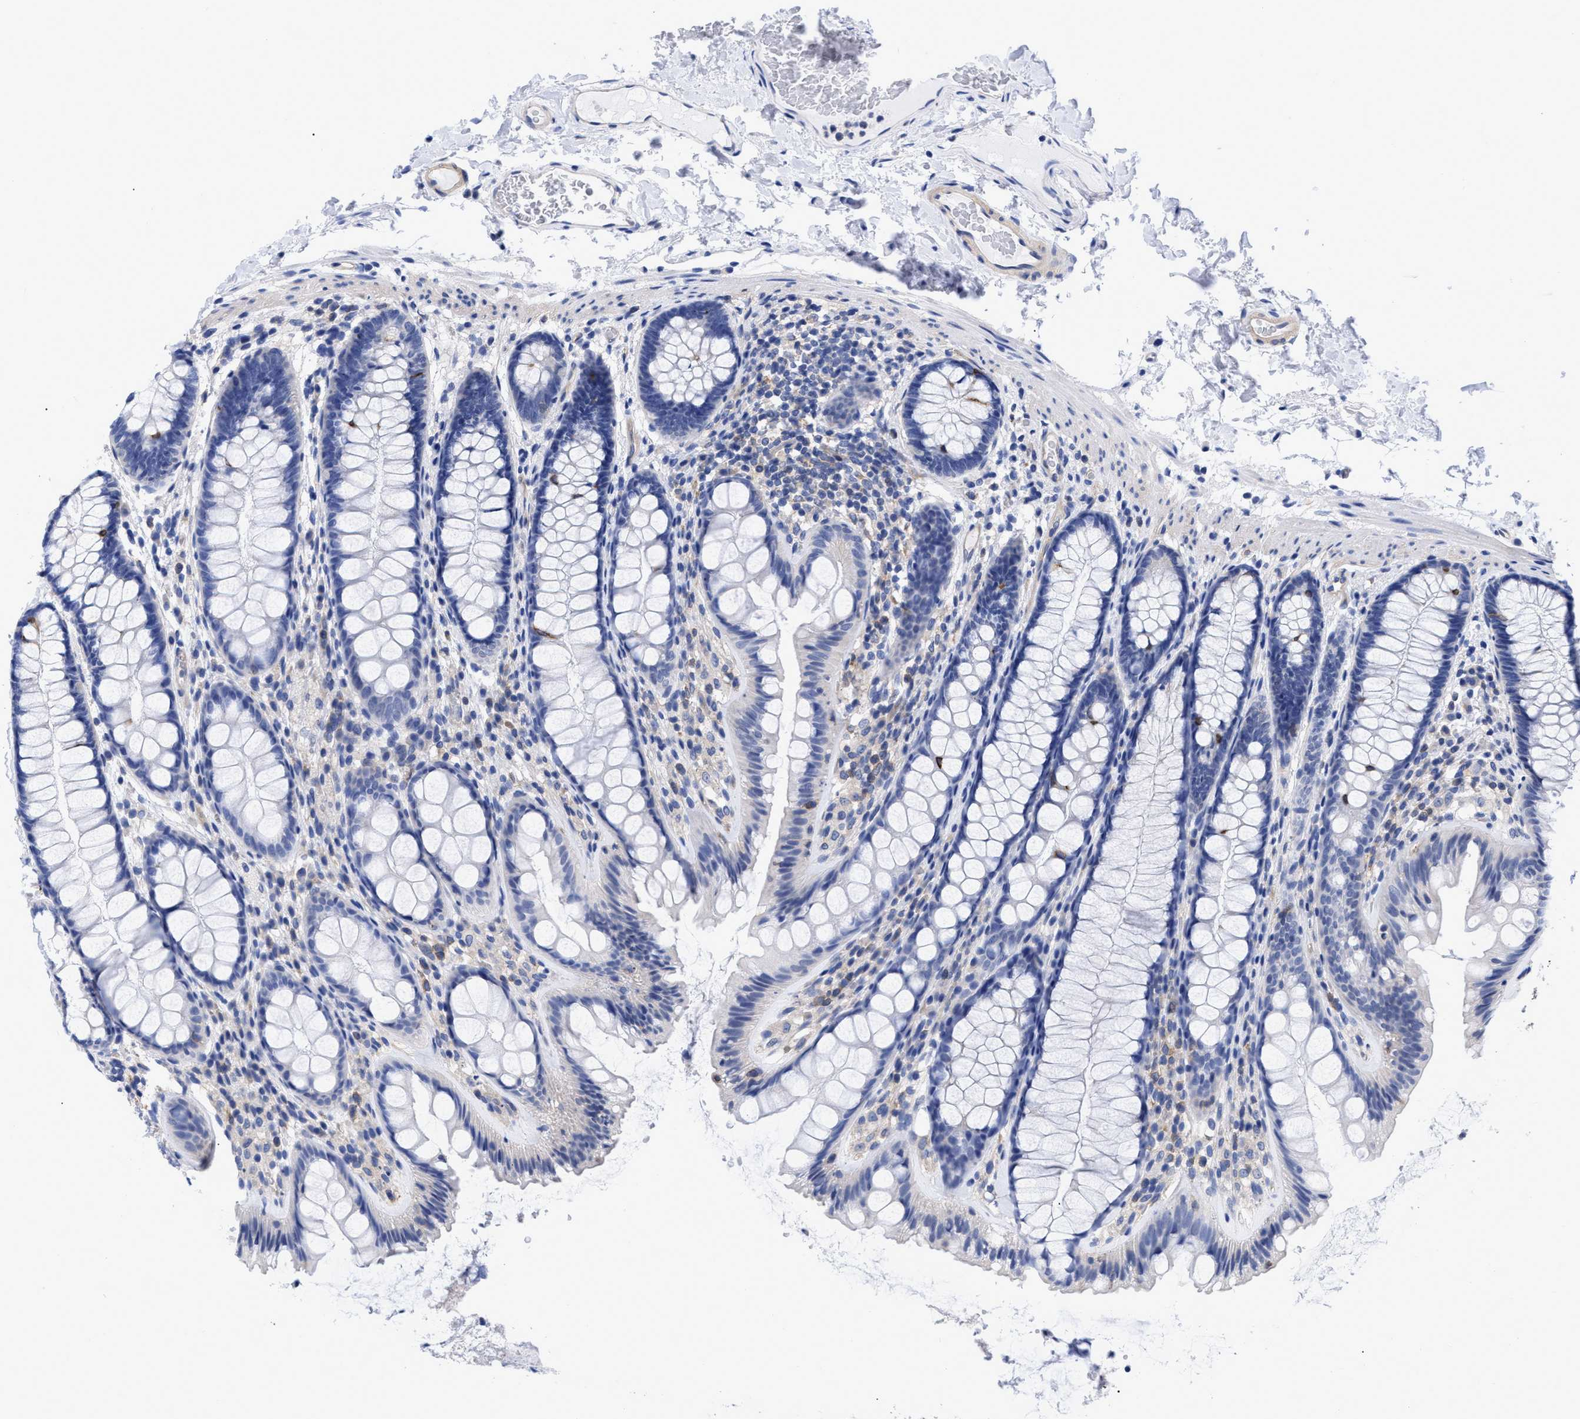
{"staining": {"intensity": "negative", "quantity": "none", "location": "none"}, "tissue": "colon", "cell_type": "Endothelial cells", "image_type": "normal", "snomed": [{"axis": "morphology", "description": "Normal tissue, NOS"}, {"axis": "topography", "description": "Colon"}], "caption": "Image shows no protein staining in endothelial cells of unremarkable colon. (DAB (3,3'-diaminobenzidine) immunohistochemistry with hematoxylin counter stain).", "gene": "IRAG2", "patient": {"sex": "female", "age": 56}}